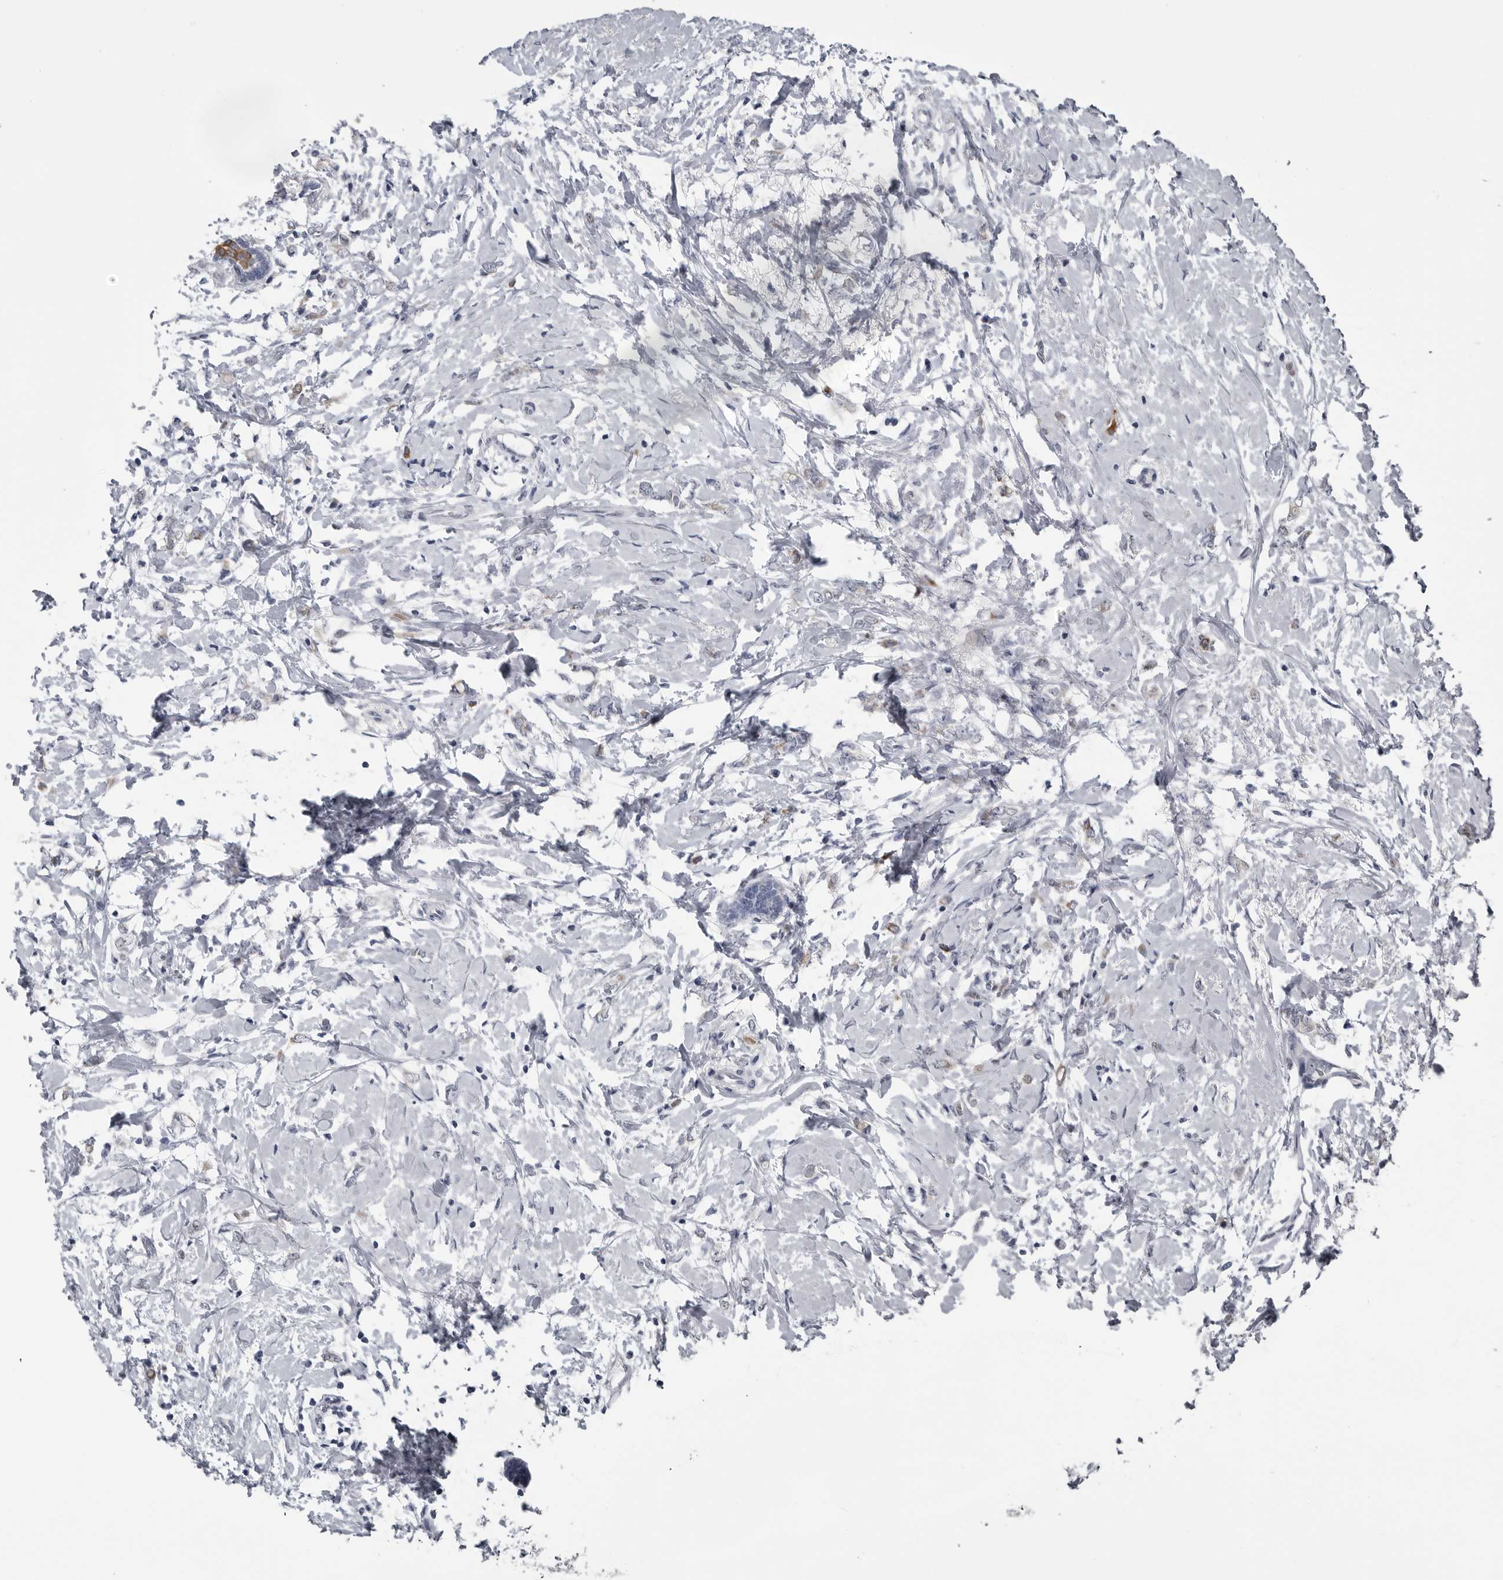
{"staining": {"intensity": "weak", "quantity": "<25%", "location": "cytoplasmic/membranous"}, "tissue": "breast cancer", "cell_type": "Tumor cells", "image_type": "cancer", "snomed": [{"axis": "morphology", "description": "Normal tissue, NOS"}, {"axis": "morphology", "description": "Lobular carcinoma"}, {"axis": "topography", "description": "Breast"}], "caption": "Immunohistochemistry (IHC) image of neoplastic tissue: breast lobular carcinoma stained with DAB (3,3'-diaminobenzidine) exhibits no significant protein staining in tumor cells.", "gene": "MYOC", "patient": {"sex": "female", "age": 47}}